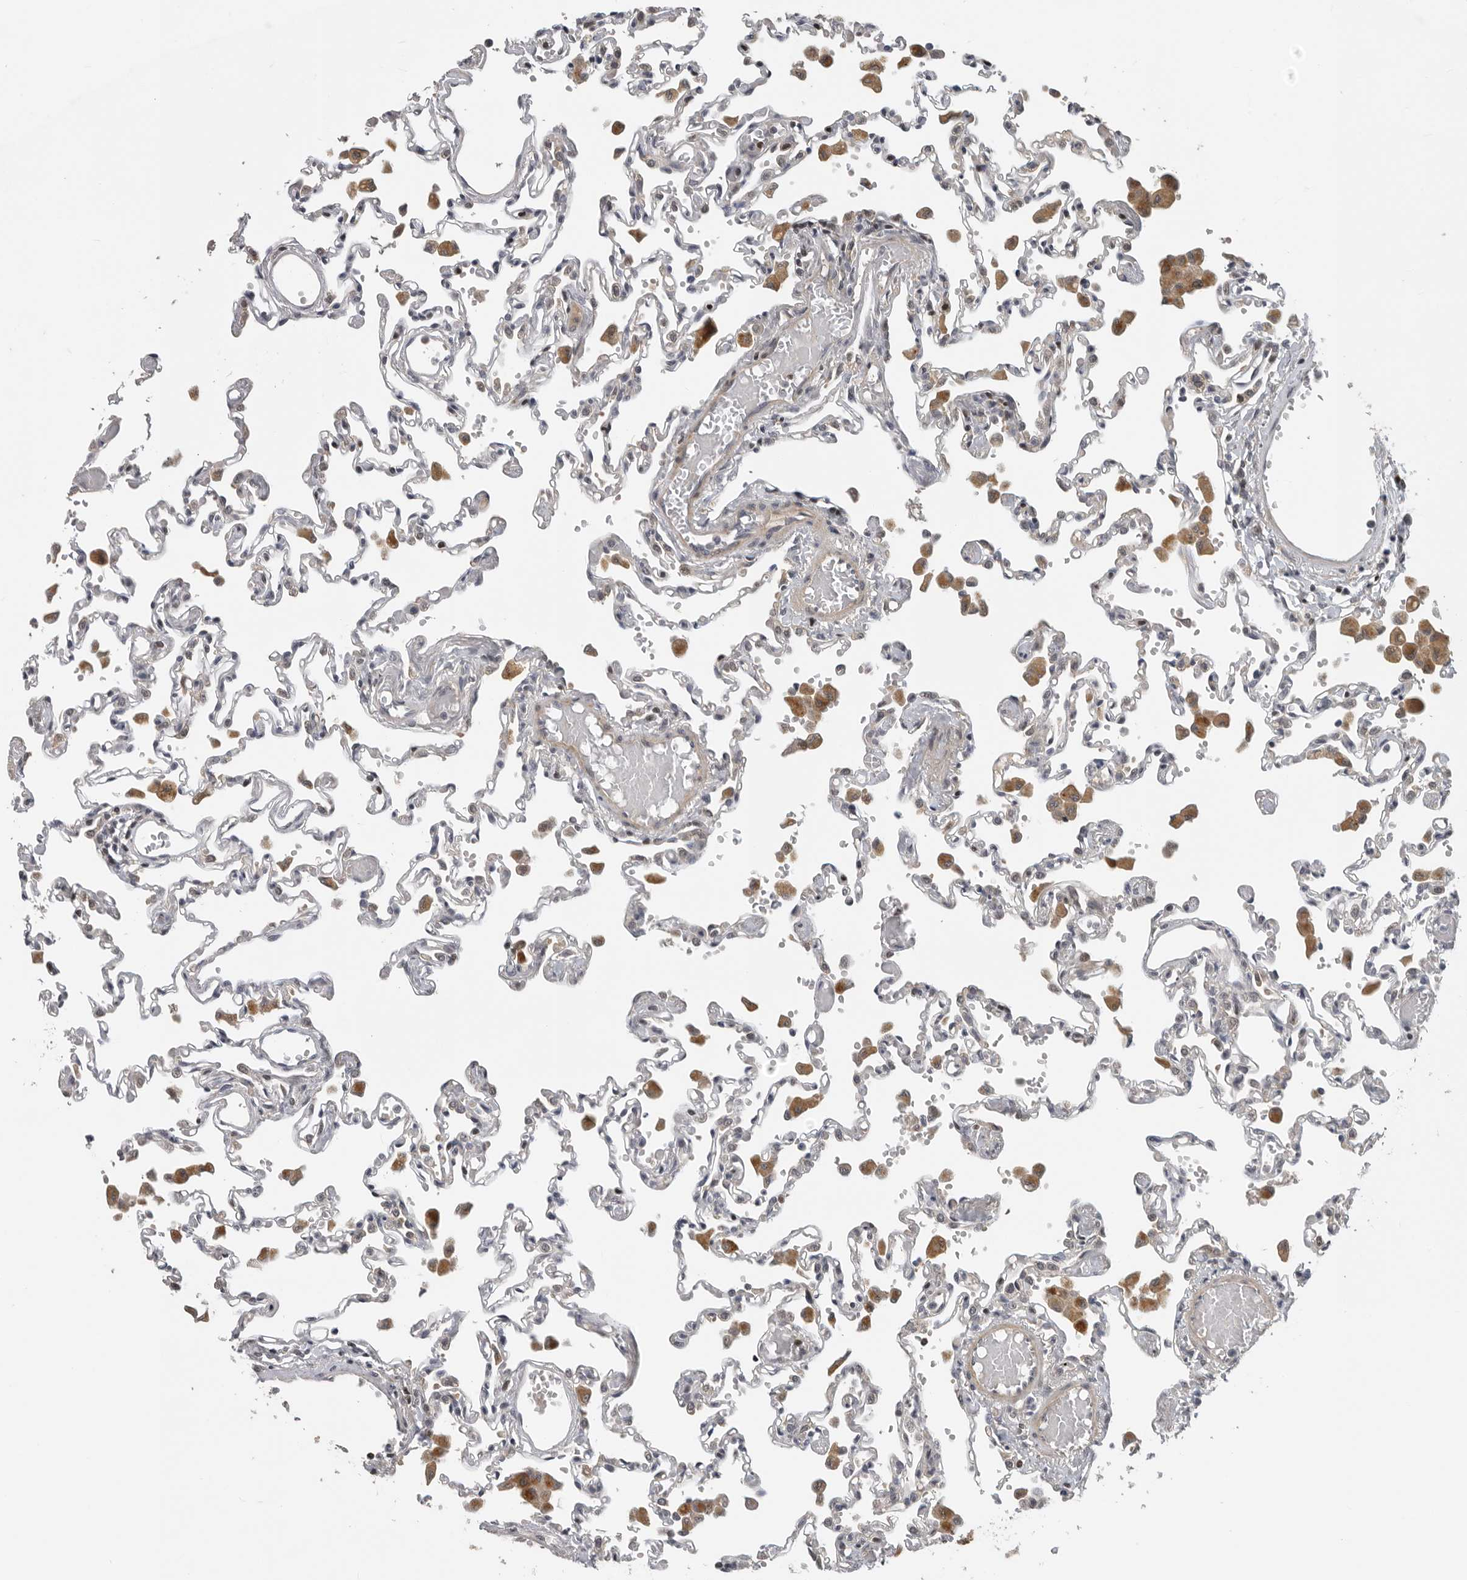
{"staining": {"intensity": "negative", "quantity": "none", "location": "none"}, "tissue": "lung", "cell_type": "Alveolar cells", "image_type": "normal", "snomed": [{"axis": "morphology", "description": "Normal tissue, NOS"}, {"axis": "topography", "description": "Bronchus"}, {"axis": "topography", "description": "Lung"}], "caption": "Immunohistochemistry (IHC) histopathology image of benign lung: human lung stained with DAB shows no significant protein expression in alveolar cells. (DAB (3,3'-diaminobenzidine) immunohistochemistry (IHC) with hematoxylin counter stain).", "gene": "HENMT1", "patient": {"sex": "female", "age": 49}}